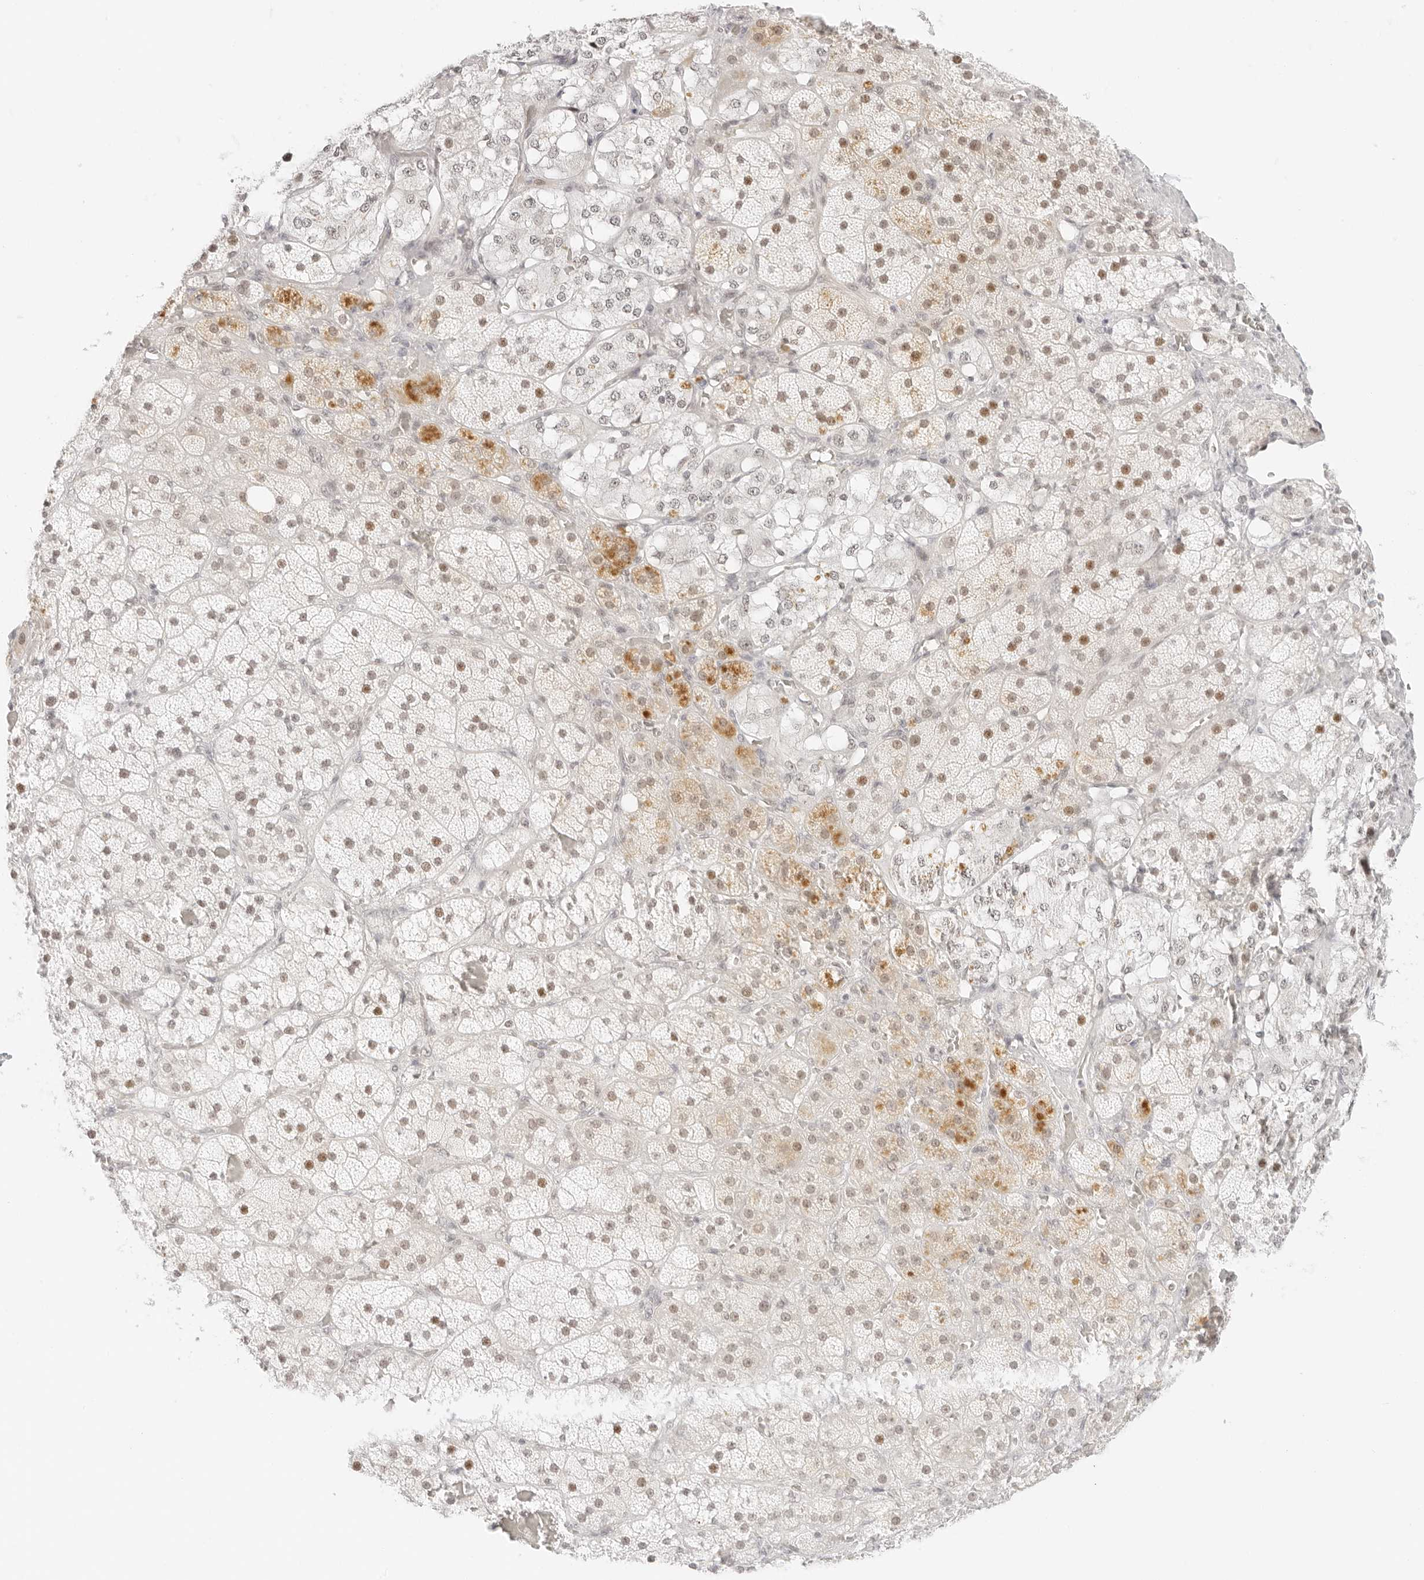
{"staining": {"intensity": "moderate", "quantity": "25%-75%", "location": "cytoplasmic/membranous,nuclear"}, "tissue": "adrenal gland", "cell_type": "Glandular cells", "image_type": "normal", "snomed": [{"axis": "morphology", "description": "Normal tissue, NOS"}, {"axis": "topography", "description": "Adrenal gland"}], "caption": "Moderate cytoplasmic/membranous,nuclear positivity for a protein is appreciated in approximately 25%-75% of glandular cells of normal adrenal gland using immunohistochemistry.", "gene": "ITGA6", "patient": {"sex": "male", "age": 57}}